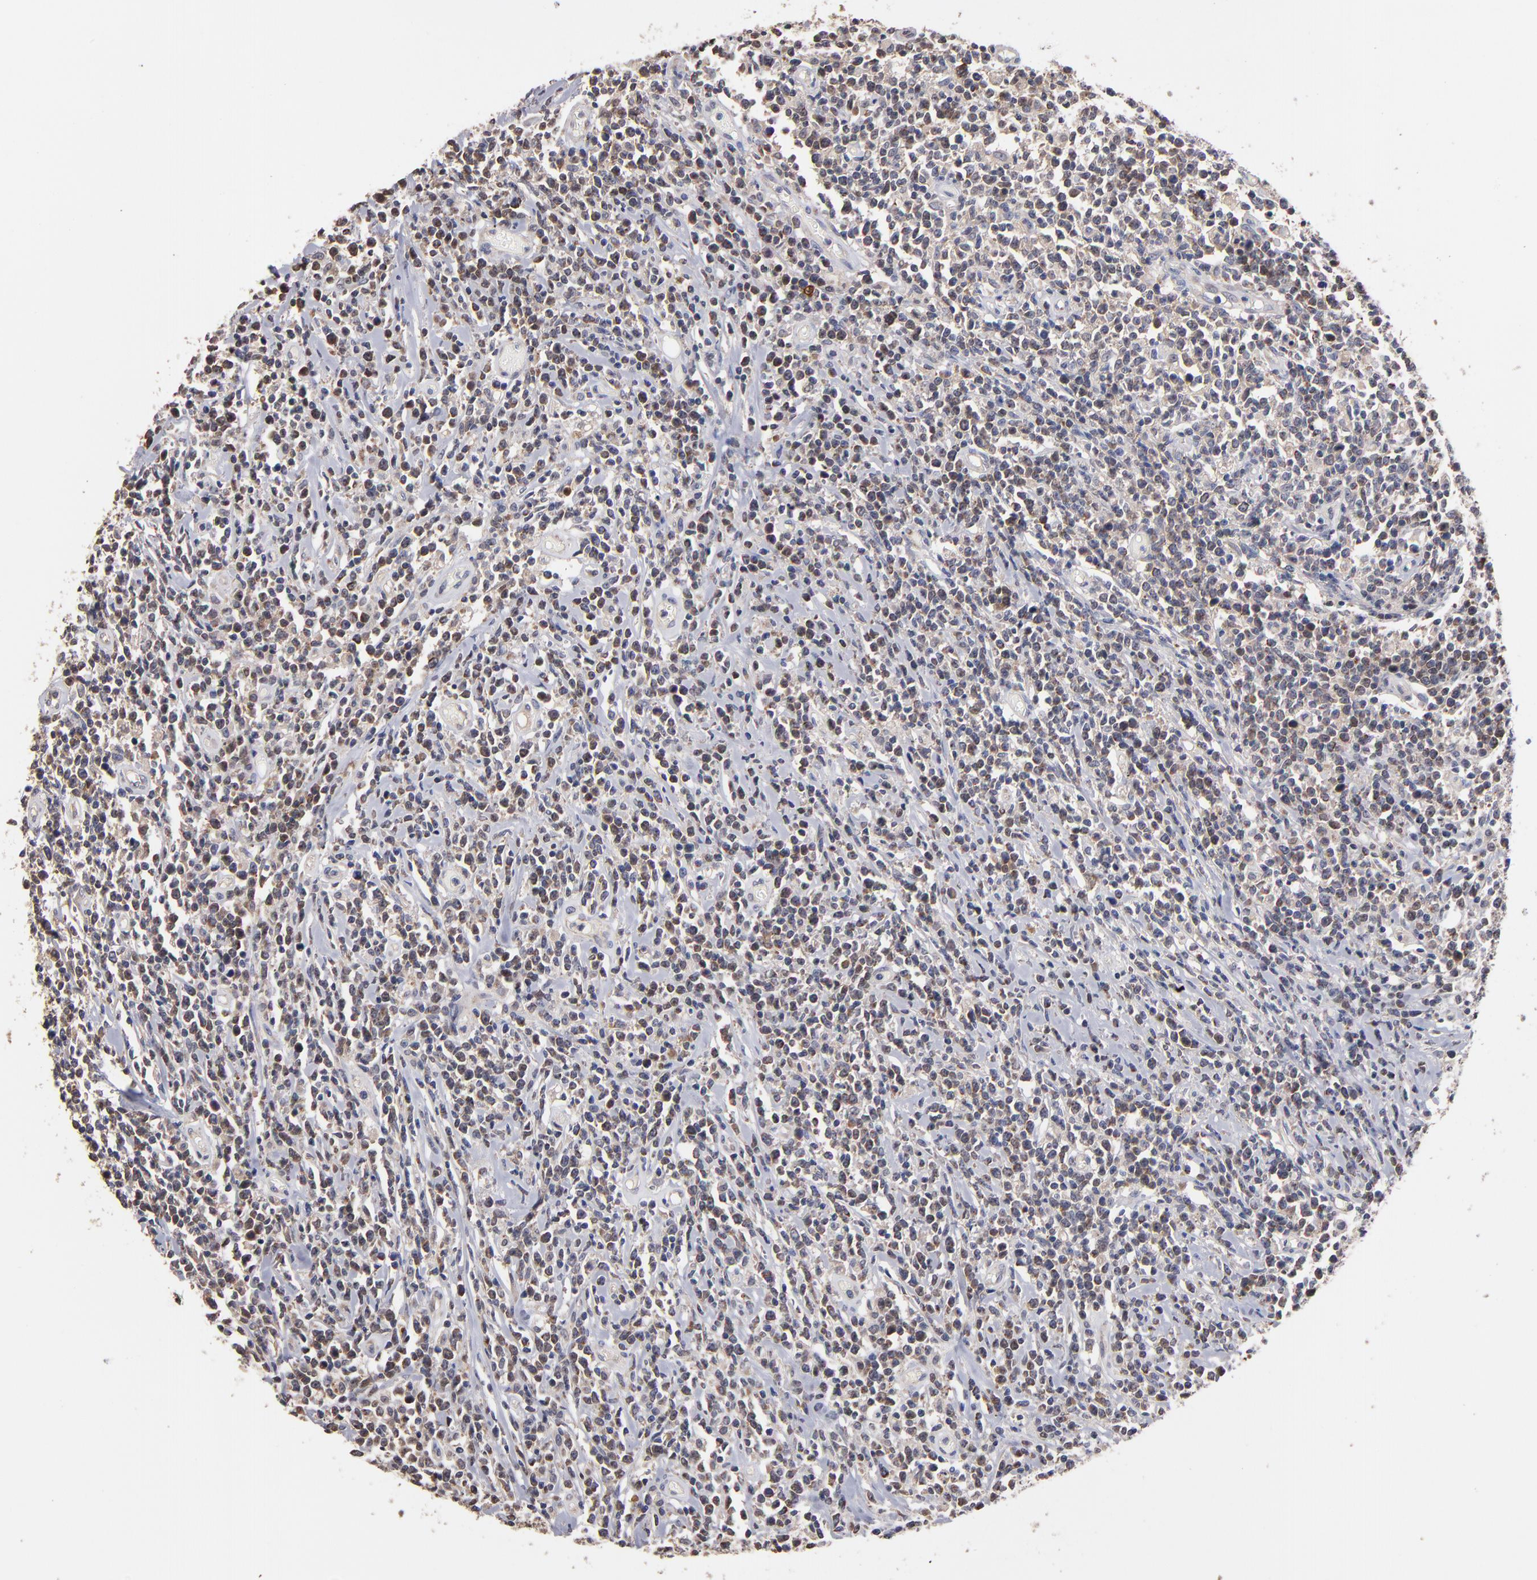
{"staining": {"intensity": "weak", "quantity": "25%-75%", "location": "cytoplasmic/membranous"}, "tissue": "lymphoma", "cell_type": "Tumor cells", "image_type": "cancer", "snomed": [{"axis": "morphology", "description": "Malignant lymphoma, non-Hodgkin's type, High grade"}, {"axis": "topography", "description": "Colon"}], "caption": "Protein analysis of malignant lymphoma, non-Hodgkin's type (high-grade) tissue shows weak cytoplasmic/membranous positivity in approximately 25%-75% of tumor cells.", "gene": "DIABLO", "patient": {"sex": "male", "age": 82}}